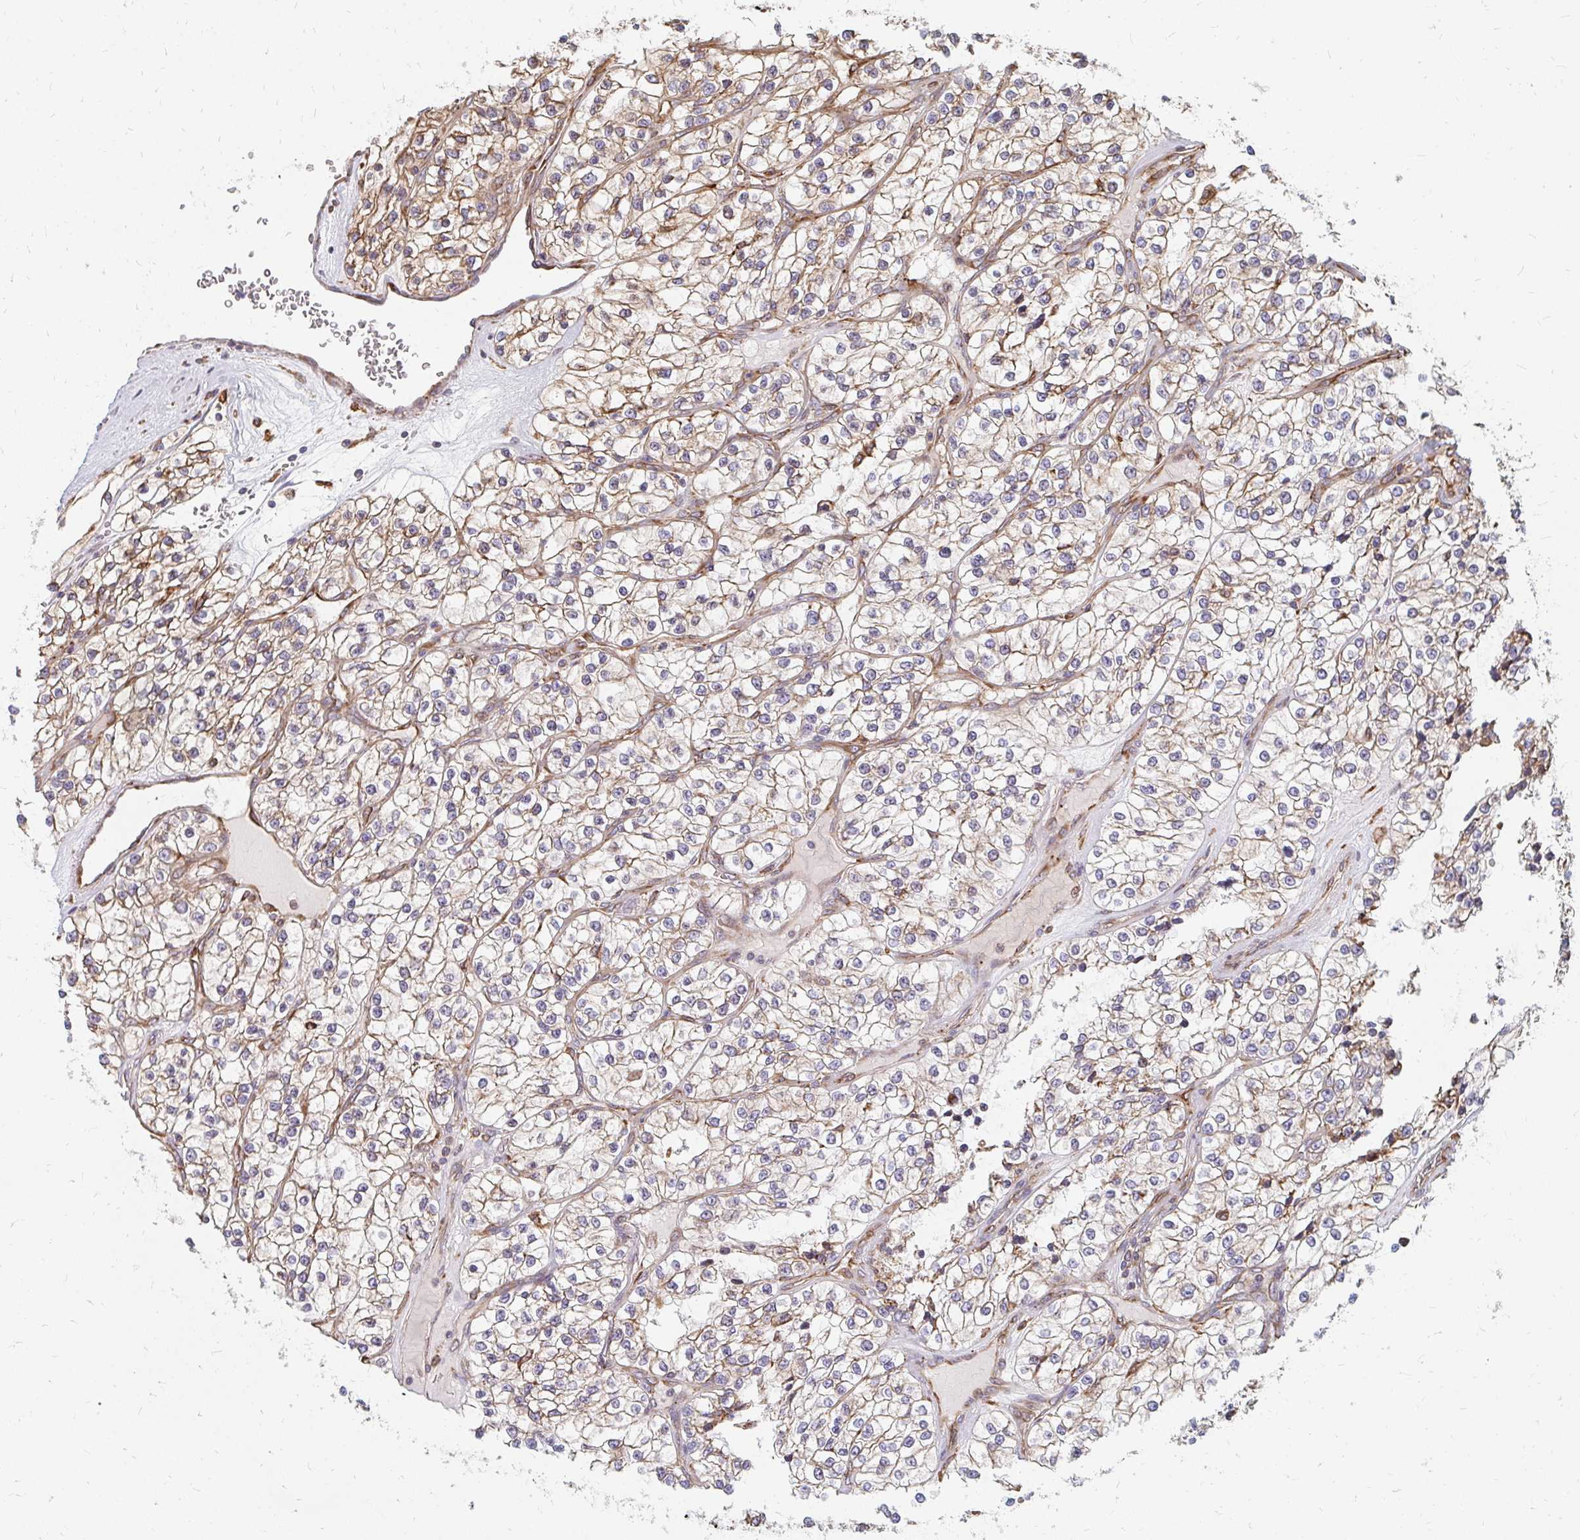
{"staining": {"intensity": "moderate", "quantity": ">75%", "location": "cytoplasmic/membranous"}, "tissue": "renal cancer", "cell_type": "Tumor cells", "image_type": "cancer", "snomed": [{"axis": "morphology", "description": "Adenocarcinoma, NOS"}, {"axis": "topography", "description": "Kidney"}], "caption": "Moderate cytoplasmic/membranous protein expression is identified in approximately >75% of tumor cells in adenocarcinoma (renal).", "gene": "PPP1R13L", "patient": {"sex": "female", "age": 57}}